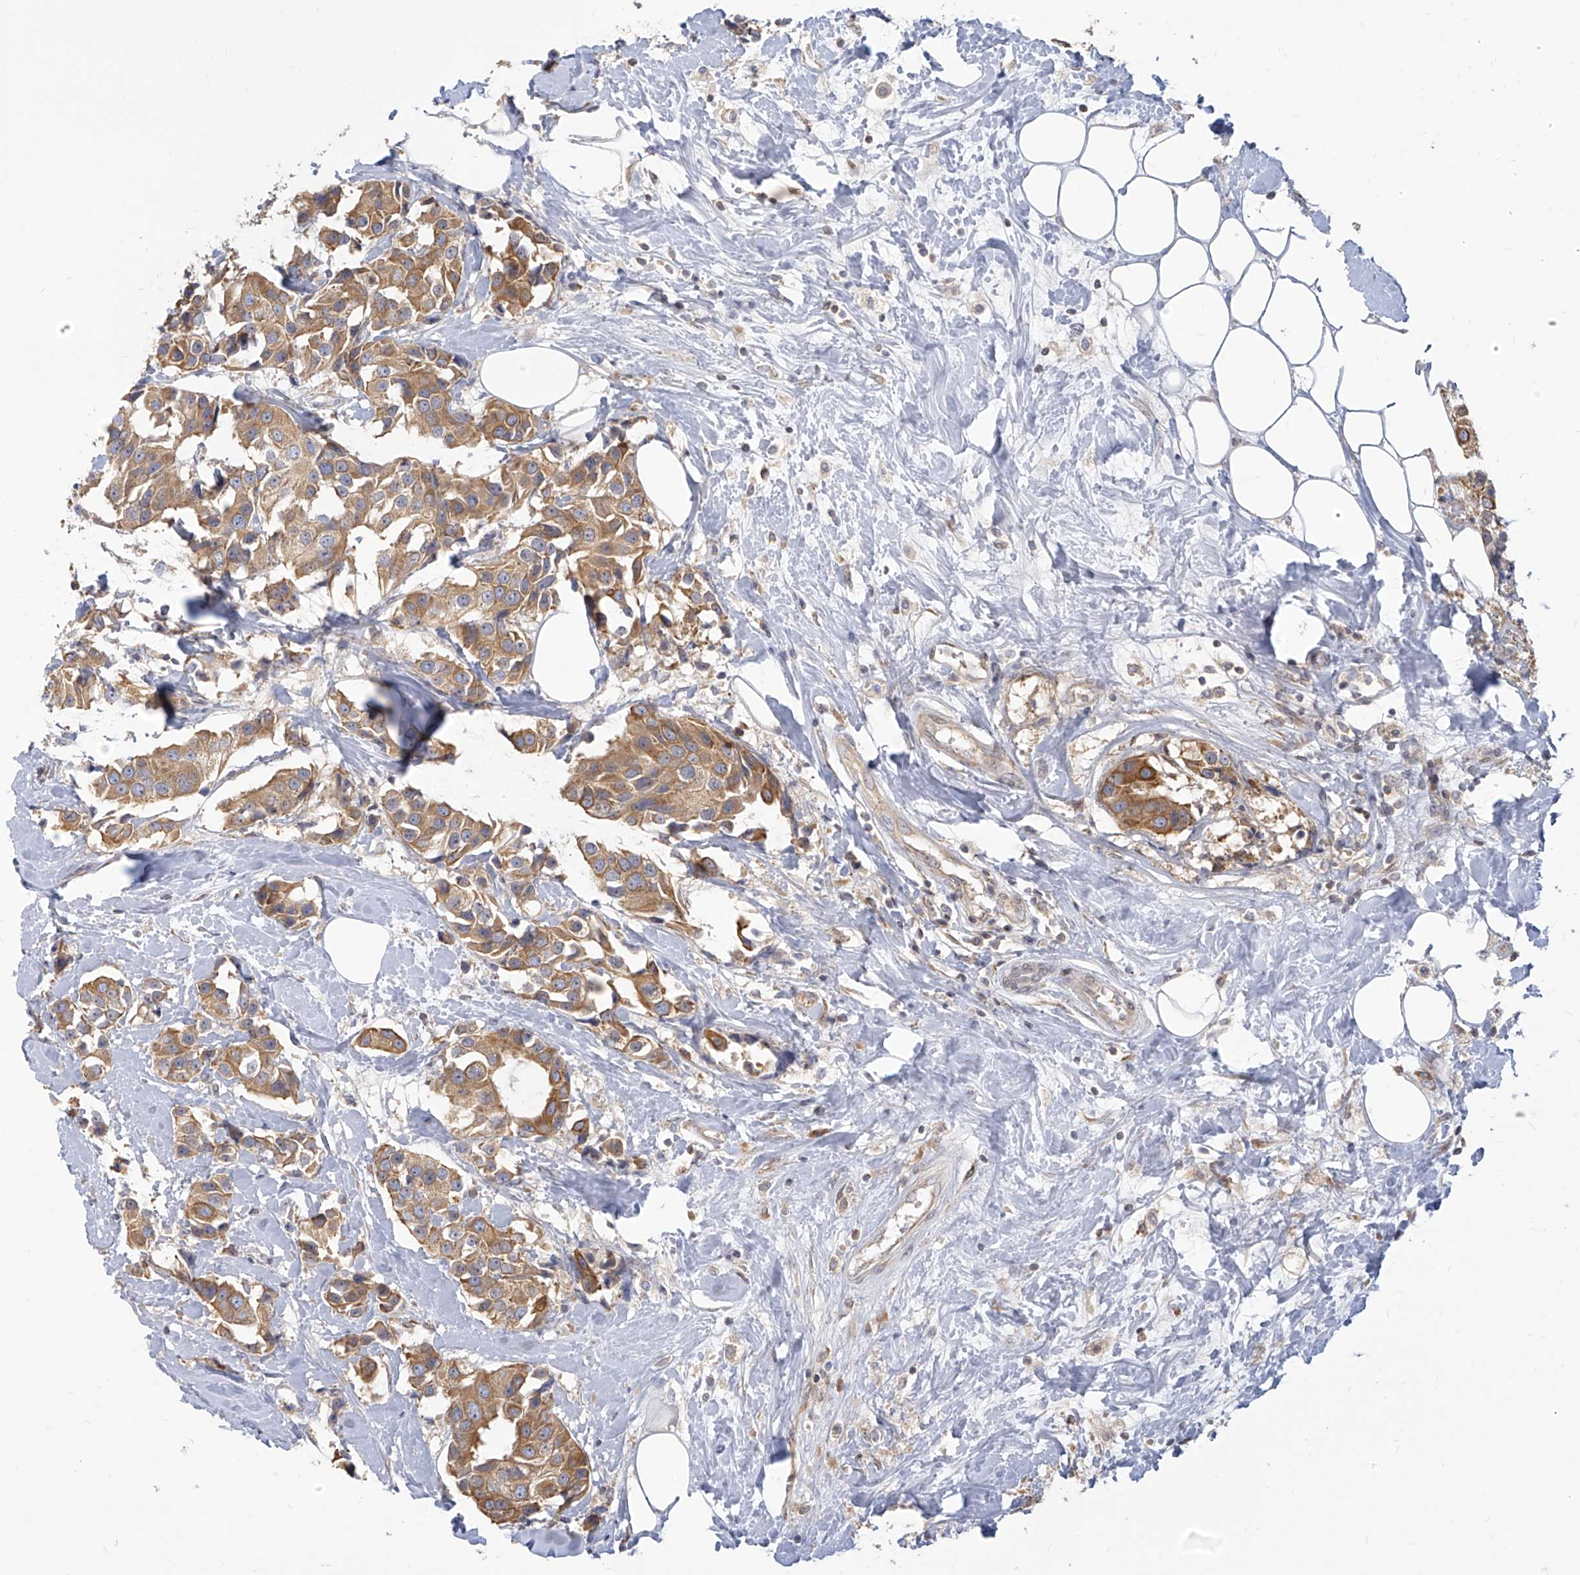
{"staining": {"intensity": "moderate", "quantity": ">75%", "location": "cytoplasmic/membranous"}, "tissue": "breast cancer", "cell_type": "Tumor cells", "image_type": "cancer", "snomed": [{"axis": "morphology", "description": "Normal tissue, NOS"}, {"axis": "morphology", "description": "Duct carcinoma"}, {"axis": "topography", "description": "Breast"}], "caption": "This micrograph demonstrates immunohistochemistry (IHC) staining of human breast infiltrating ductal carcinoma, with medium moderate cytoplasmic/membranous expression in about >75% of tumor cells.", "gene": "FAM83B", "patient": {"sex": "female", "age": 39}}